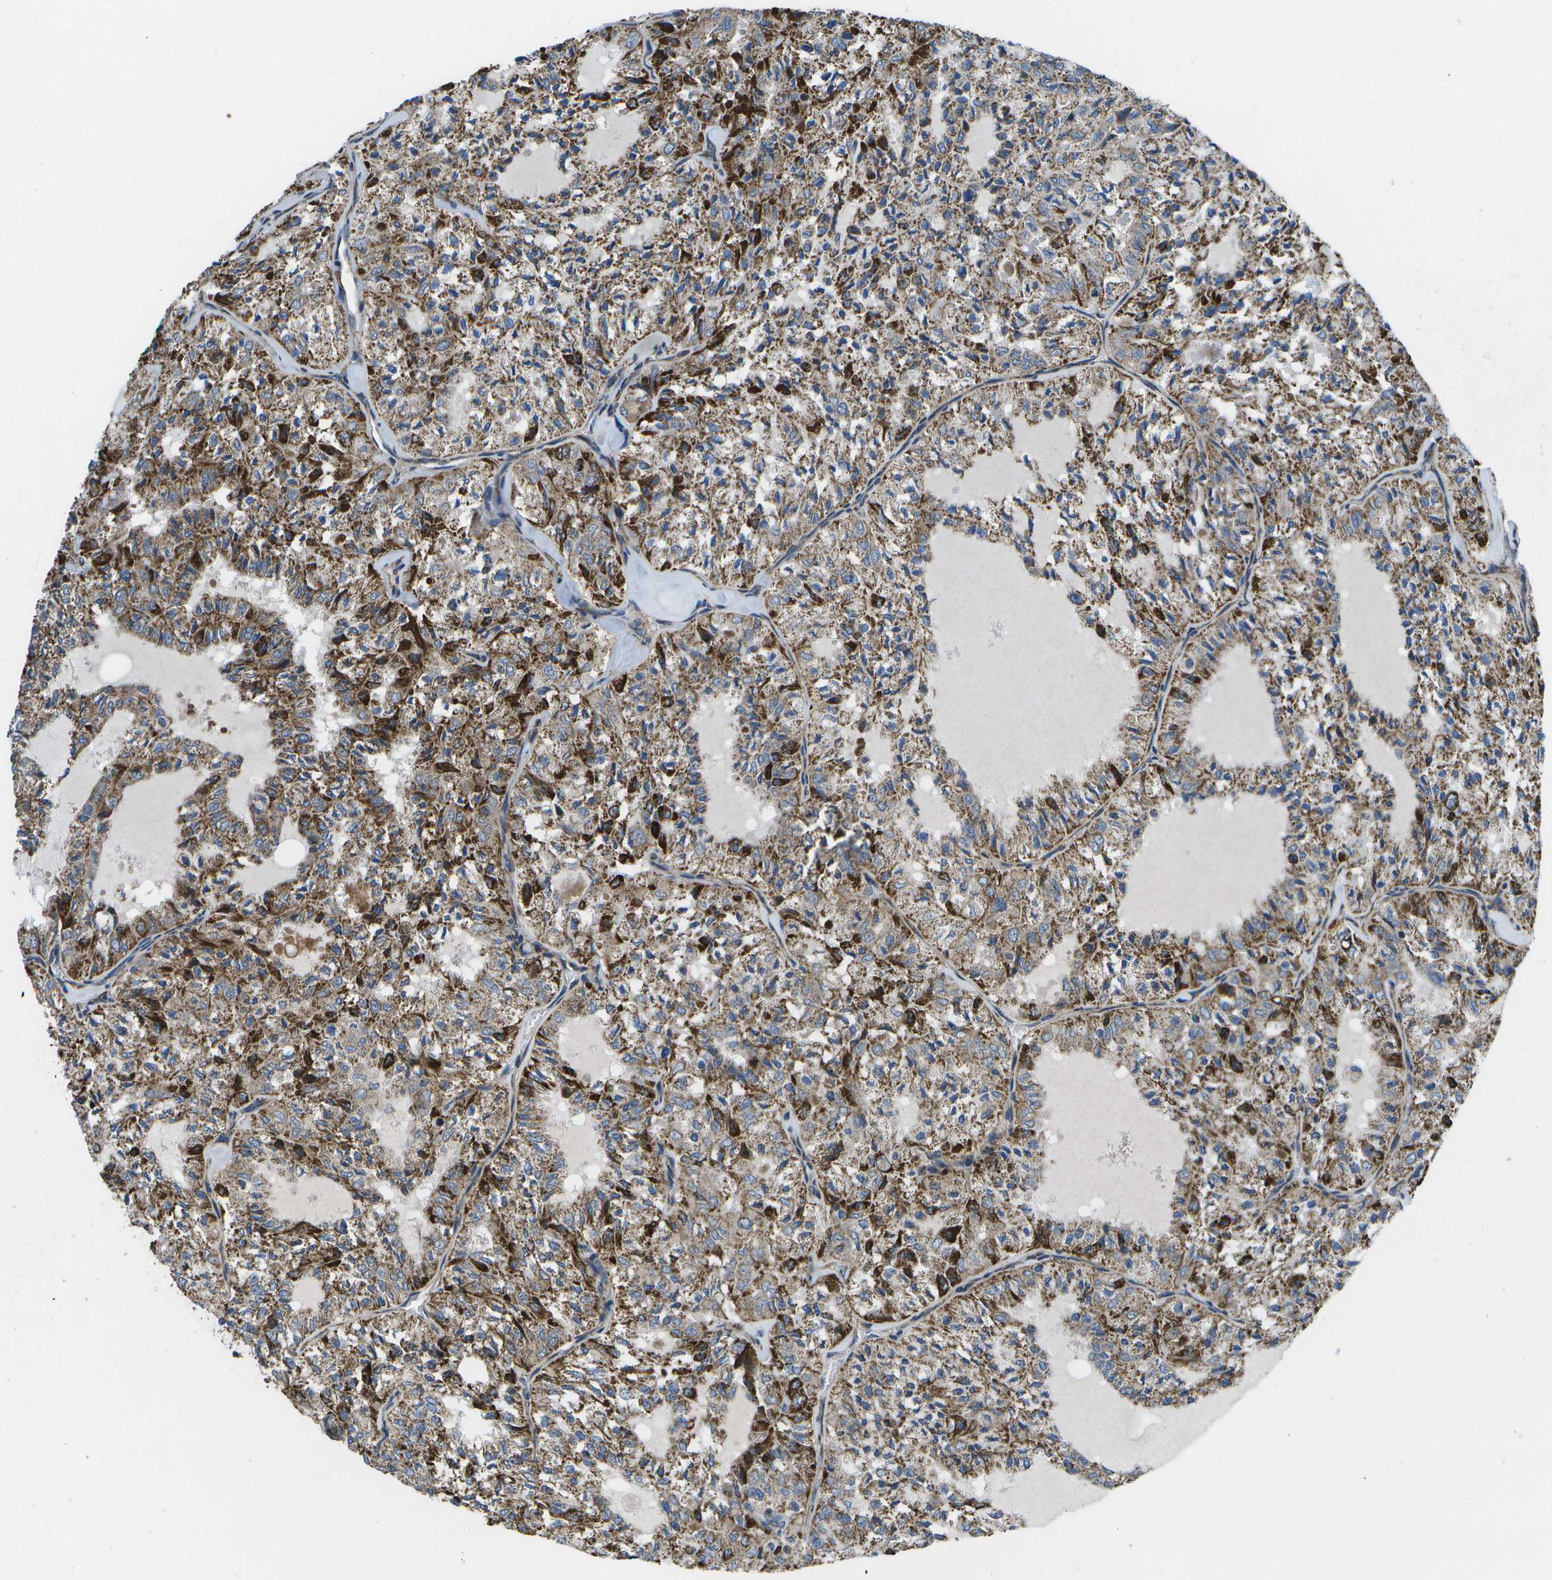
{"staining": {"intensity": "moderate", "quantity": ">75%", "location": "cytoplasmic/membranous"}, "tissue": "thyroid cancer", "cell_type": "Tumor cells", "image_type": "cancer", "snomed": [{"axis": "morphology", "description": "Follicular adenoma carcinoma, NOS"}, {"axis": "topography", "description": "Thyroid gland"}], "caption": "This histopathology image shows IHC staining of follicular adenoma carcinoma (thyroid), with medium moderate cytoplasmic/membranous positivity in about >75% of tumor cells.", "gene": "MVK", "patient": {"sex": "male", "age": 75}}